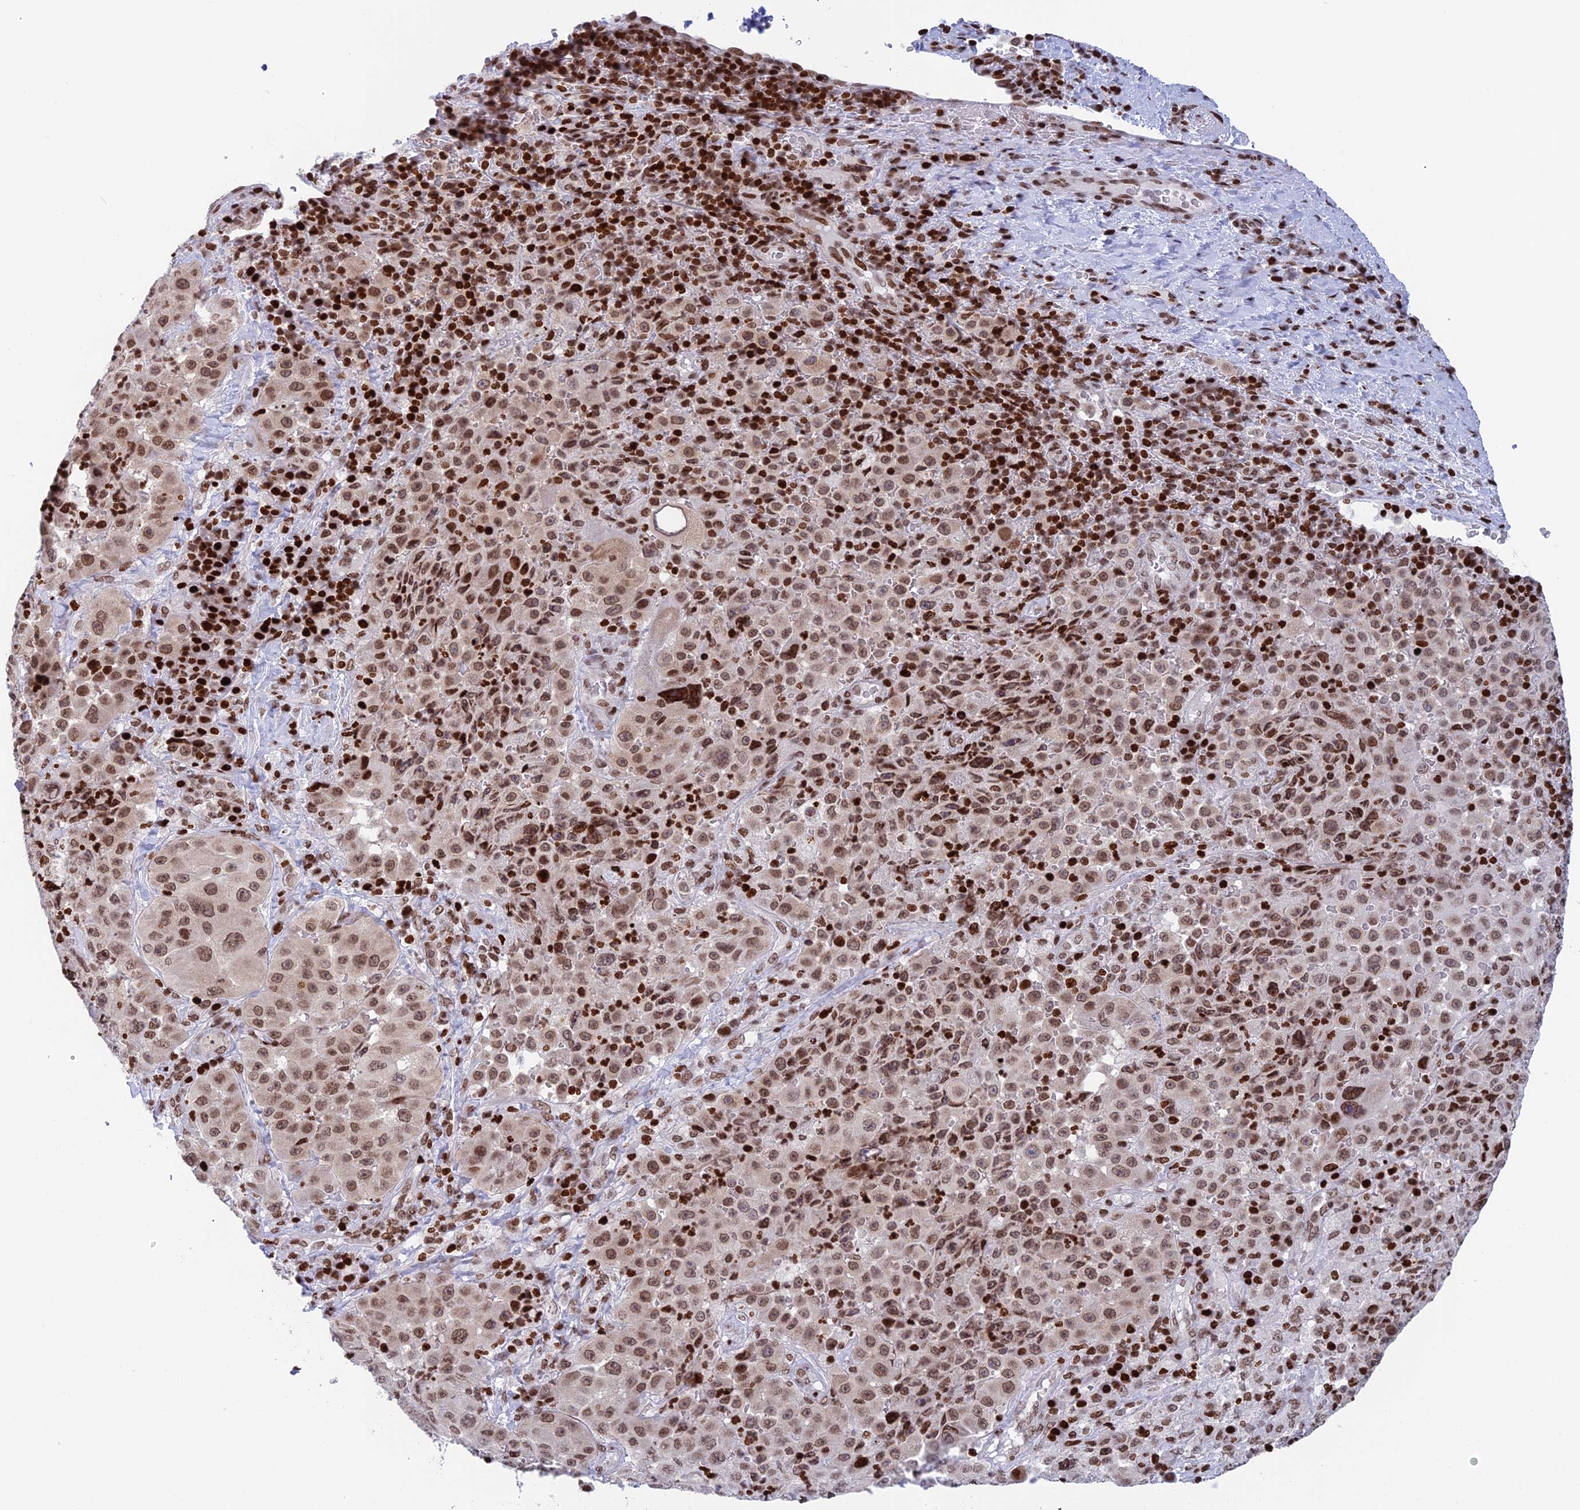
{"staining": {"intensity": "moderate", "quantity": ">75%", "location": "nuclear"}, "tissue": "melanoma", "cell_type": "Tumor cells", "image_type": "cancer", "snomed": [{"axis": "morphology", "description": "Malignant melanoma, Metastatic site"}, {"axis": "topography", "description": "Lymph node"}], "caption": "Immunohistochemical staining of malignant melanoma (metastatic site) displays medium levels of moderate nuclear positivity in approximately >75% of tumor cells. The protein is shown in brown color, while the nuclei are stained blue.", "gene": "RPAP1", "patient": {"sex": "male", "age": 62}}